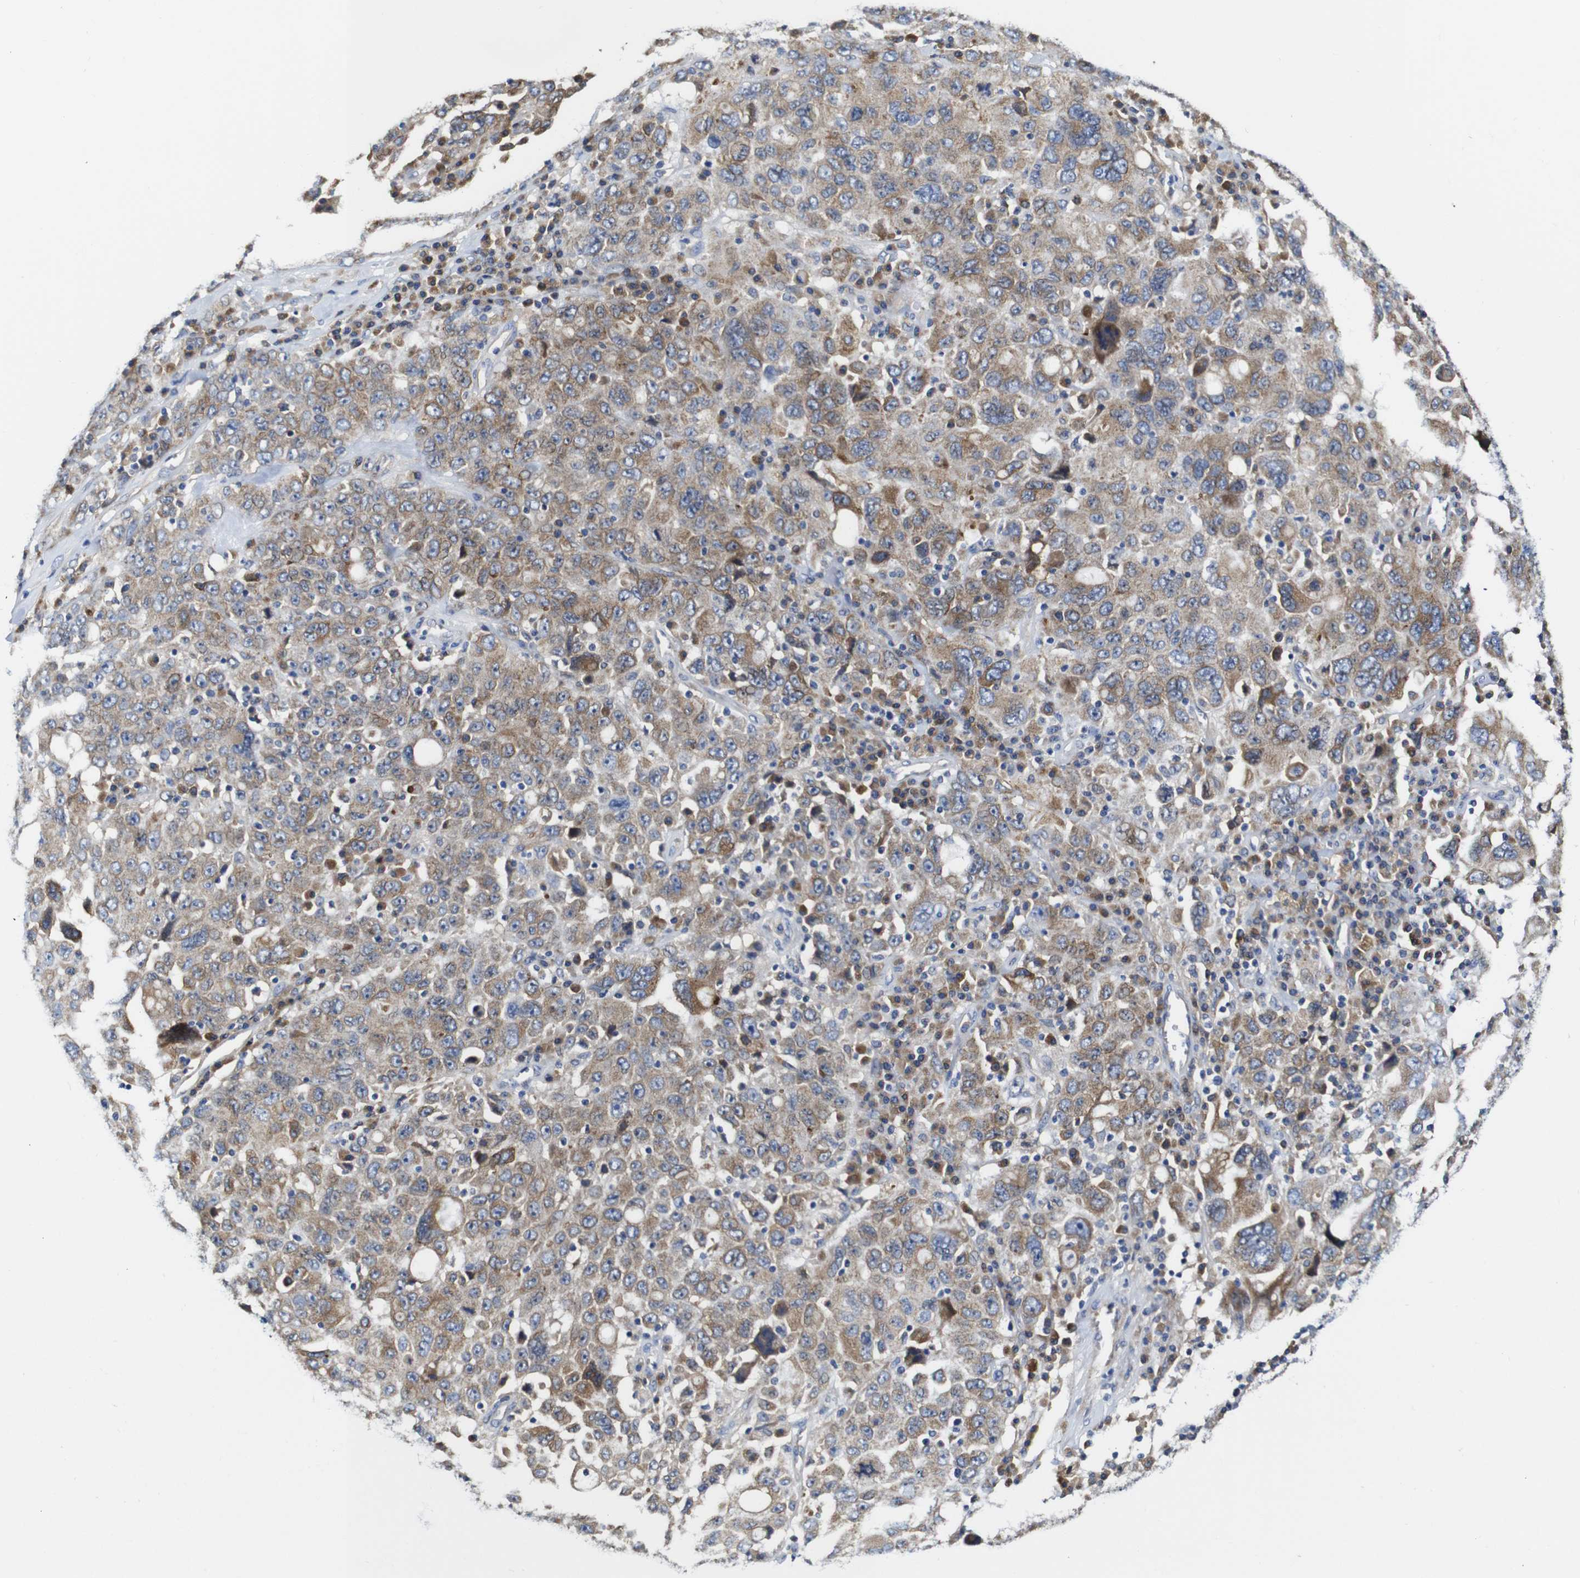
{"staining": {"intensity": "moderate", "quantity": "<25%", "location": "cytoplasmic/membranous"}, "tissue": "ovarian cancer", "cell_type": "Tumor cells", "image_type": "cancer", "snomed": [{"axis": "morphology", "description": "Carcinoma, endometroid"}, {"axis": "topography", "description": "Ovary"}], "caption": "Immunohistochemical staining of ovarian cancer exhibits low levels of moderate cytoplasmic/membranous protein staining in approximately <25% of tumor cells.", "gene": "CLCC1", "patient": {"sex": "female", "age": 62}}